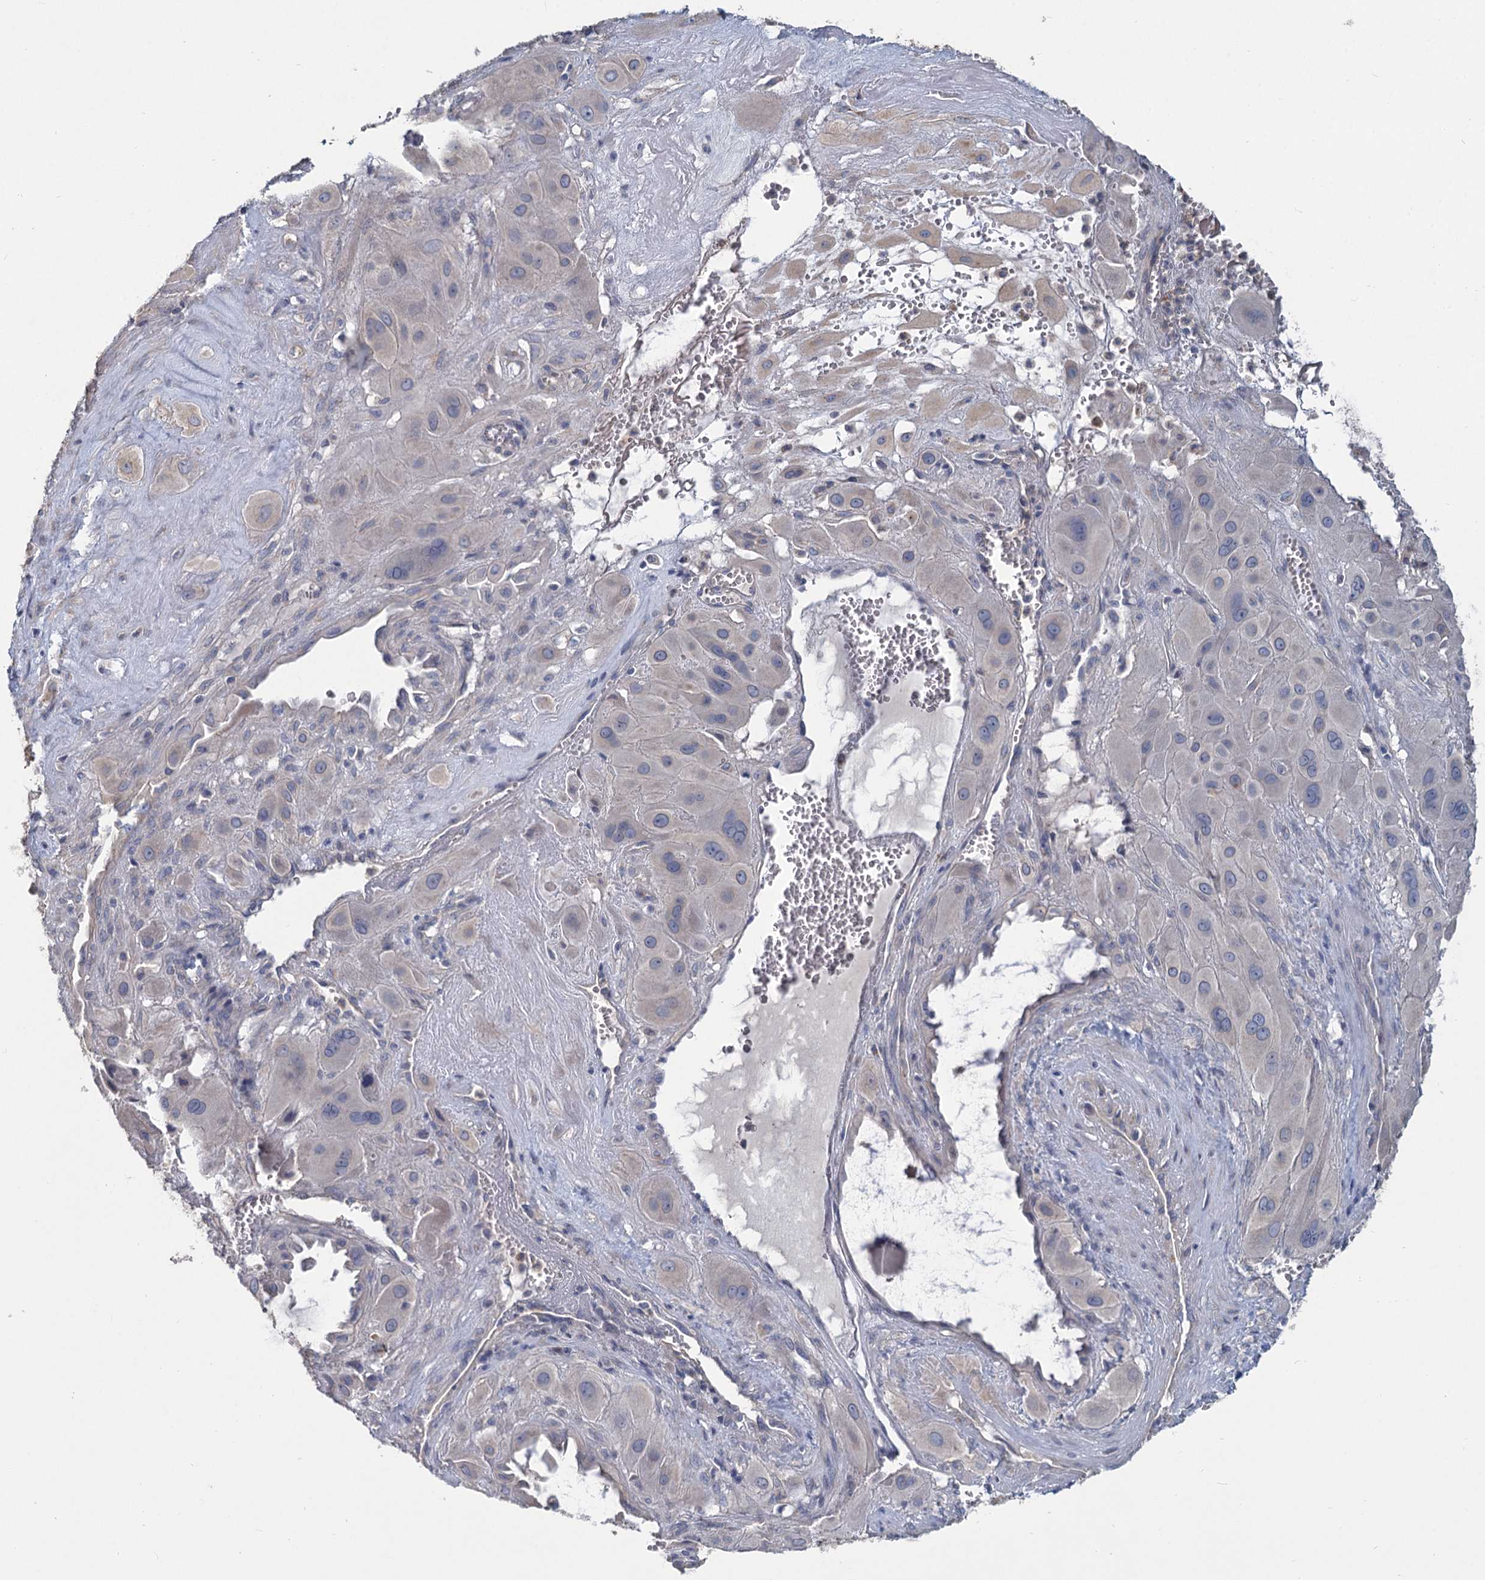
{"staining": {"intensity": "negative", "quantity": "none", "location": "none"}, "tissue": "cervical cancer", "cell_type": "Tumor cells", "image_type": "cancer", "snomed": [{"axis": "morphology", "description": "Squamous cell carcinoma, NOS"}, {"axis": "topography", "description": "Cervix"}], "caption": "Tumor cells are negative for brown protein staining in squamous cell carcinoma (cervical).", "gene": "HES2", "patient": {"sex": "female", "age": 34}}